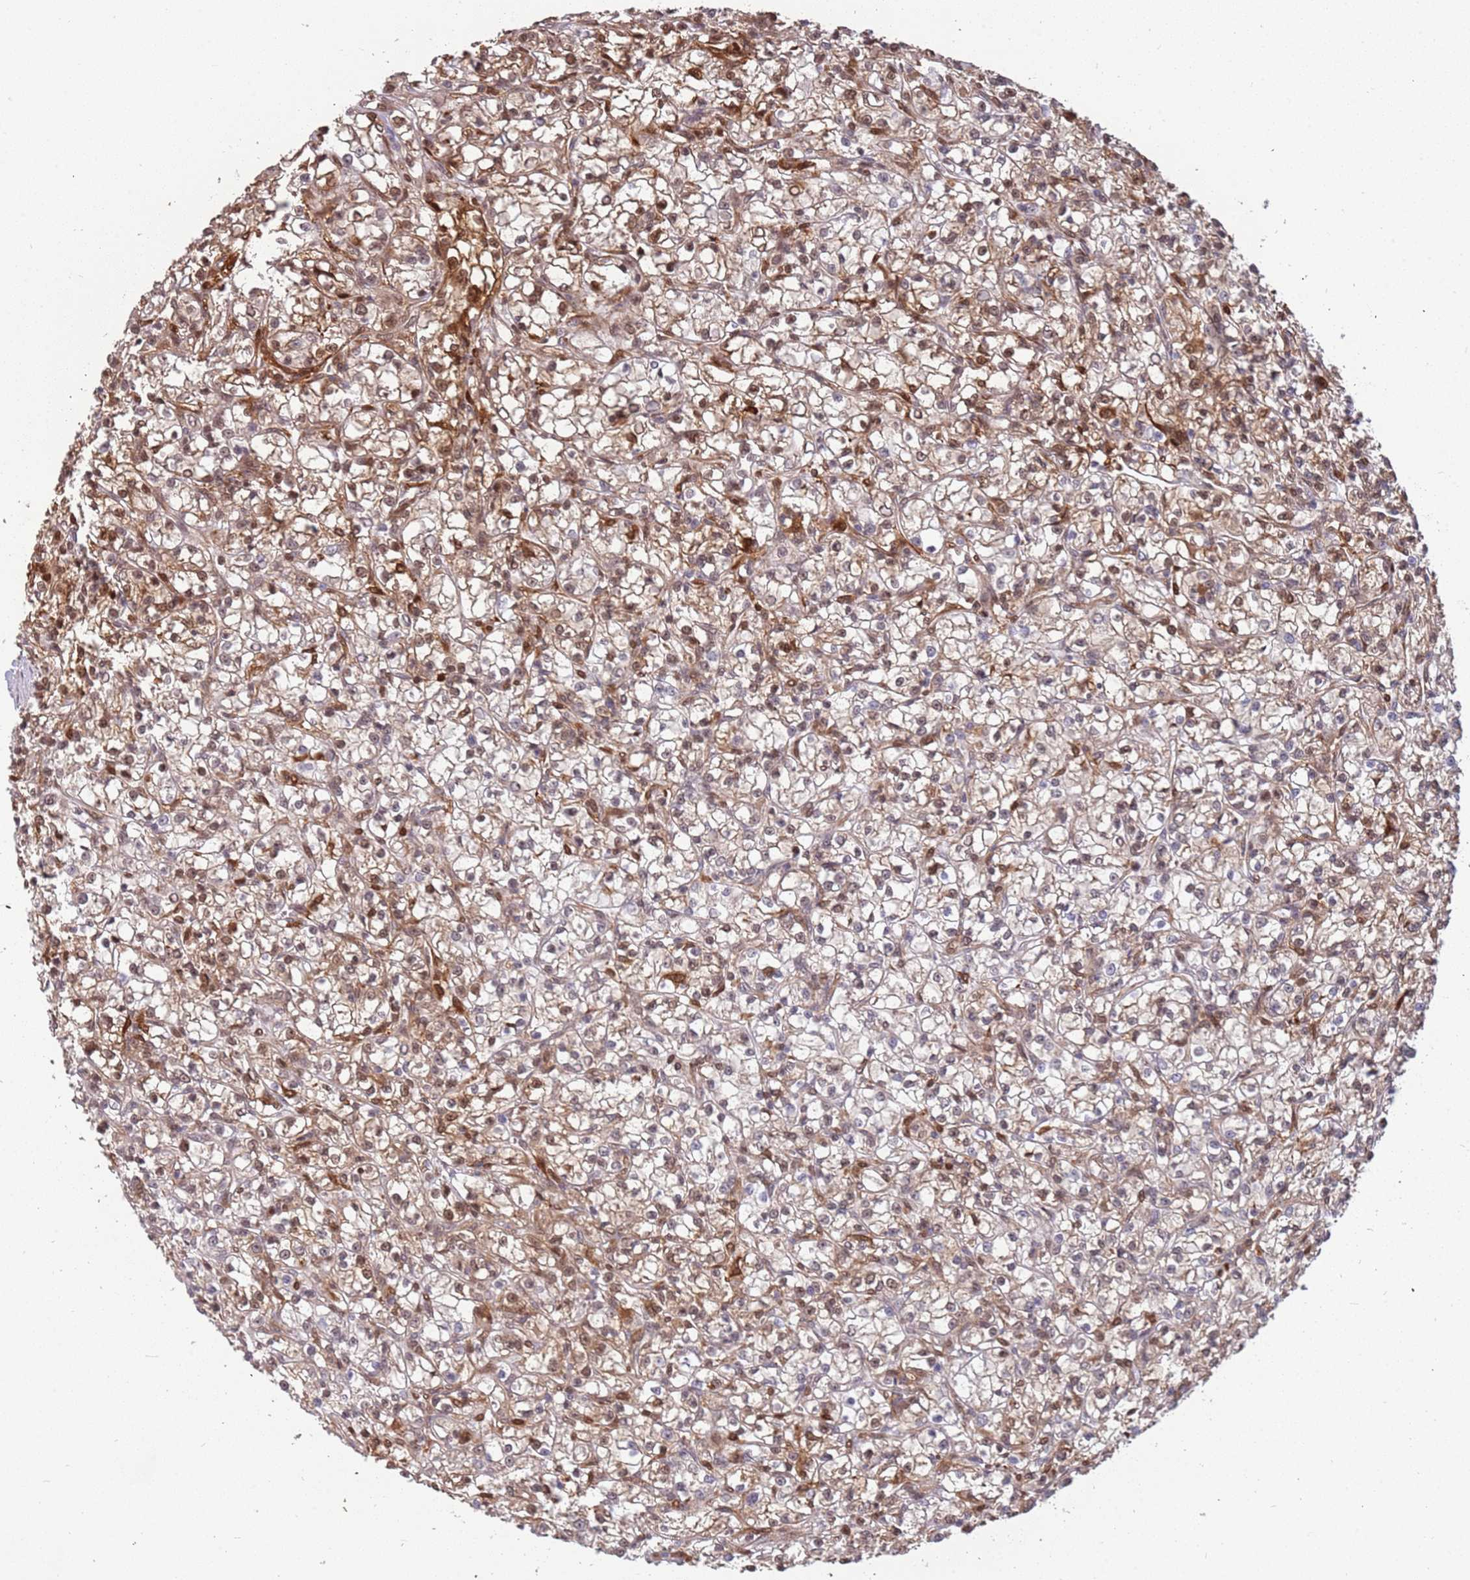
{"staining": {"intensity": "moderate", "quantity": ">75%", "location": "cytoplasmic/membranous,nuclear"}, "tissue": "renal cancer", "cell_type": "Tumor cells", "image_type": "cancer", "snomed": [{"axis": "morphology", "description": "Adenocarcinoma, NOS"}, {"axis": "topography", "description": "Kidney"}], "caption": "Renal cancer (adenocarcinoma) stained with a protein marker demonstrates moderate staining in tumor cells.", "gene": "GBP2", "patient": {"sex": "female", "age": 59}}